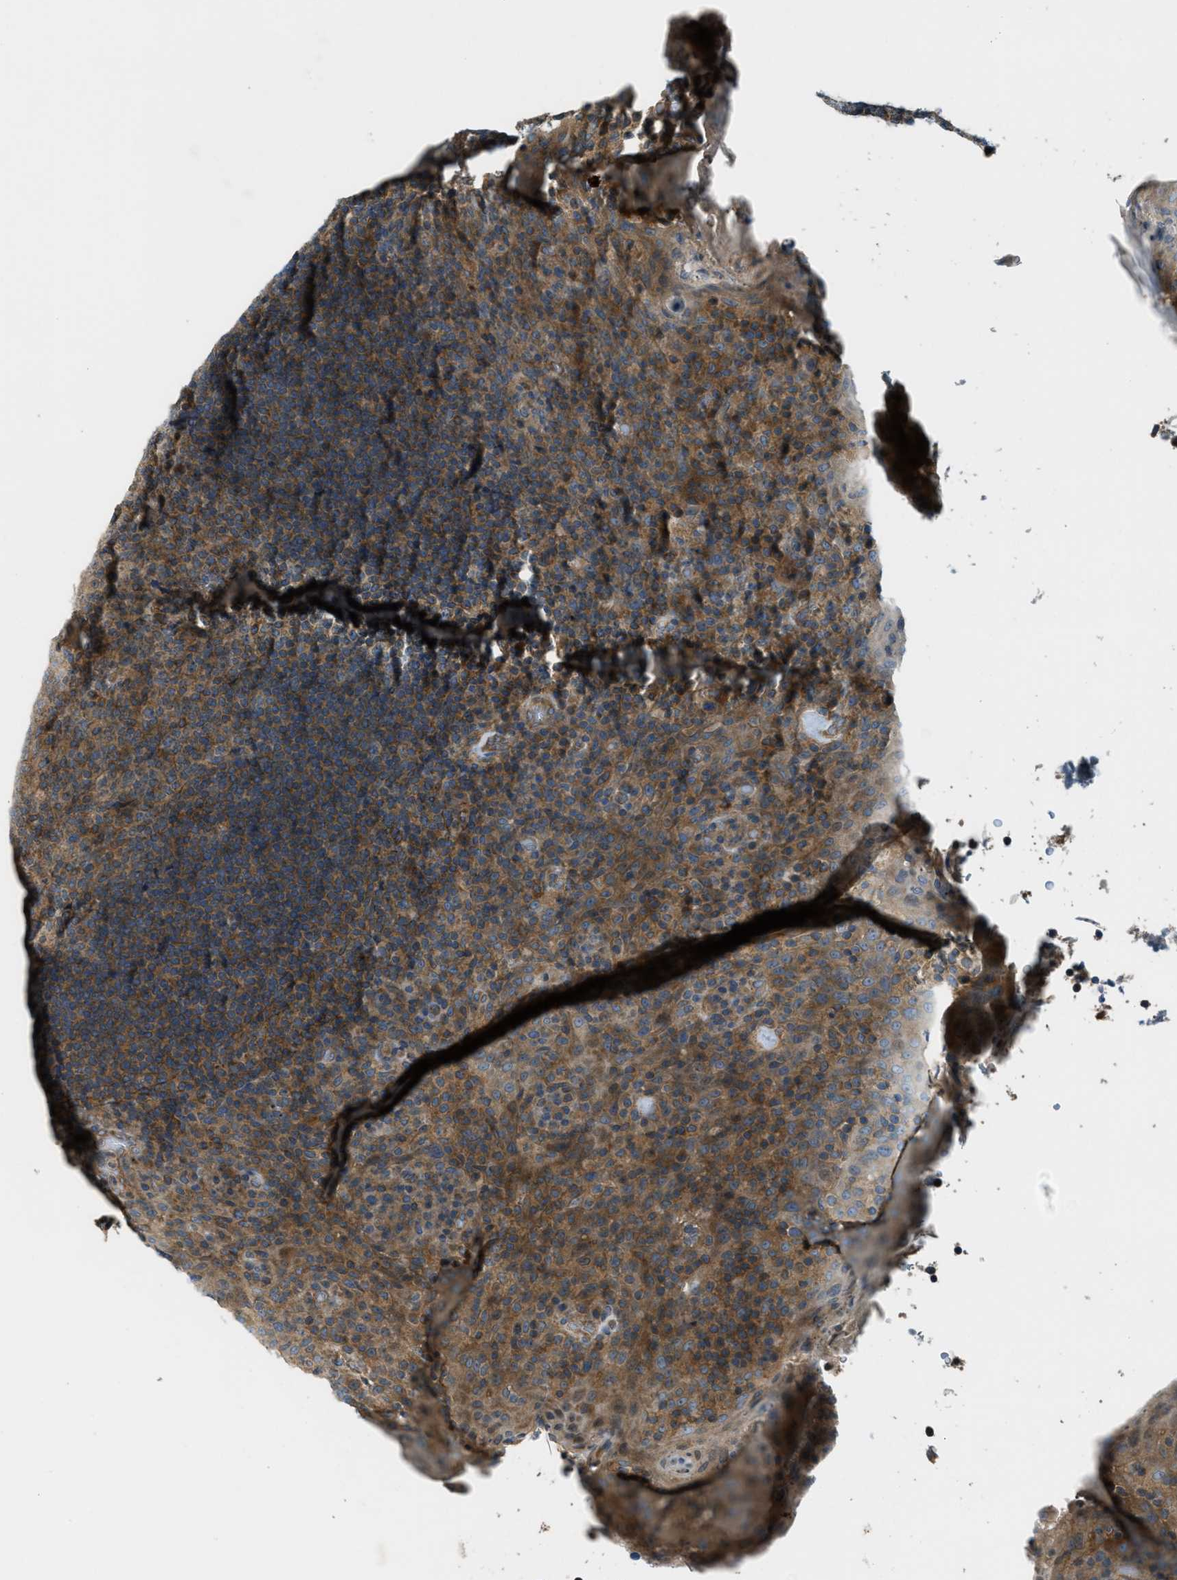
{"staining": {"intensity": "moderate", "quantity": ">75%", "location": "cytoplasmic/membranous"}, "tissue": "tonsil", "cell_type": "Germinal center cells", "image_type": "normal", "snomed": [{"axis": "morphology", "description": "Normal tissue, NOS"}, {"axis": "topography", "description": "Tonsil"}], "caption": "Immunohistochemical staining of benign tonsil exhibits >75% levels of moderate cytoplasmic/membranous protein staining in about >75% of germinal center cells.", "gene": "VEZT", "patient": {"sex": "male", "age": 17}}